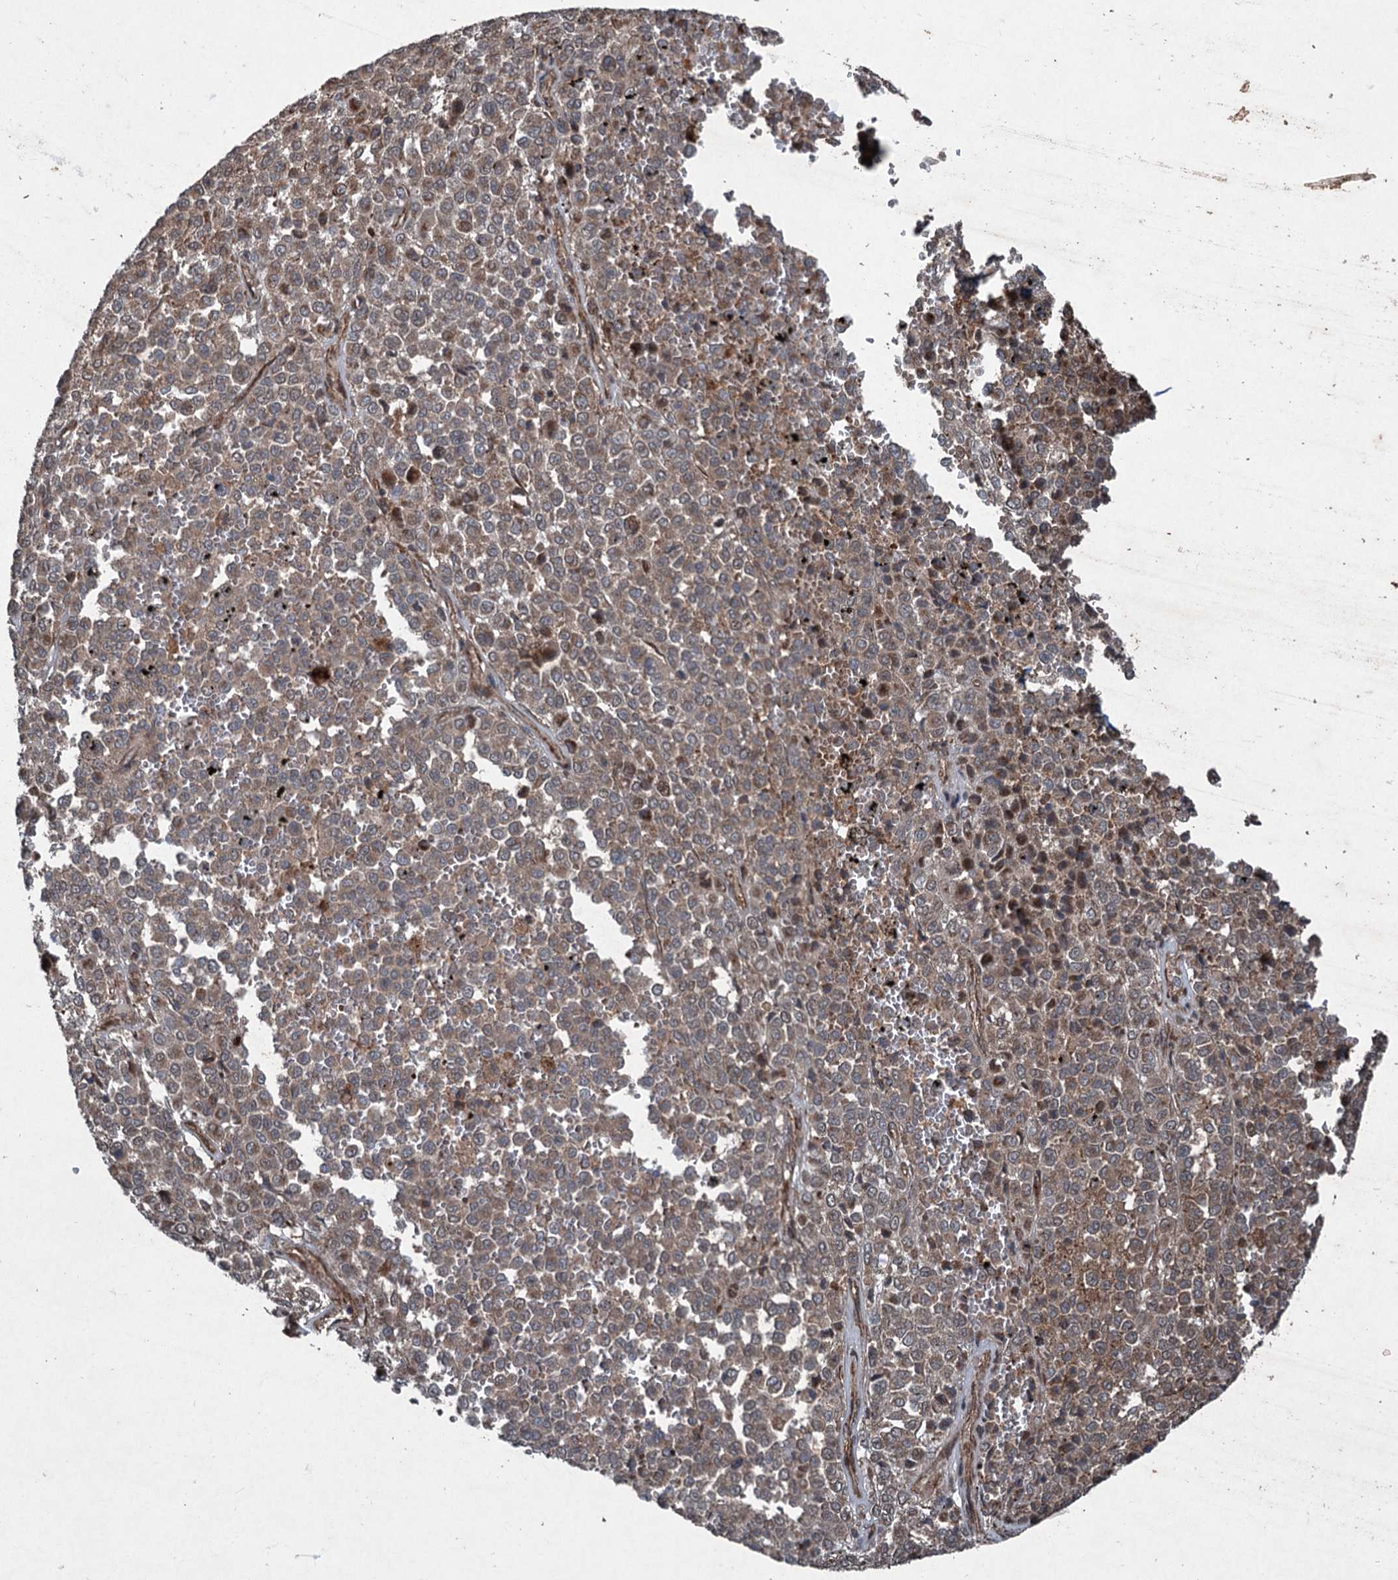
{"staining": {"intensity": "weak", "quantity": ">75%", "location": "cytoplasmic/membranous"}, "tissue": "melanoma", "cell_type": "Tumor cells", "image_type": "cancer", "snomed": [{"axis": "morphology", "description": "Malignant melanoma, Metastatic site"}, {"axis": "topography", "description": "Pancreas"}], "caption": "A photomicrograph showing weak cytoplasmic/membranous staining in approximately >75% of tumor cells in malignant melanoma (metastatic site), as visualized by brown immunohistochemical staining.", "gene": "ALAS1", "patient": {"sex": "female", "age": 30}}